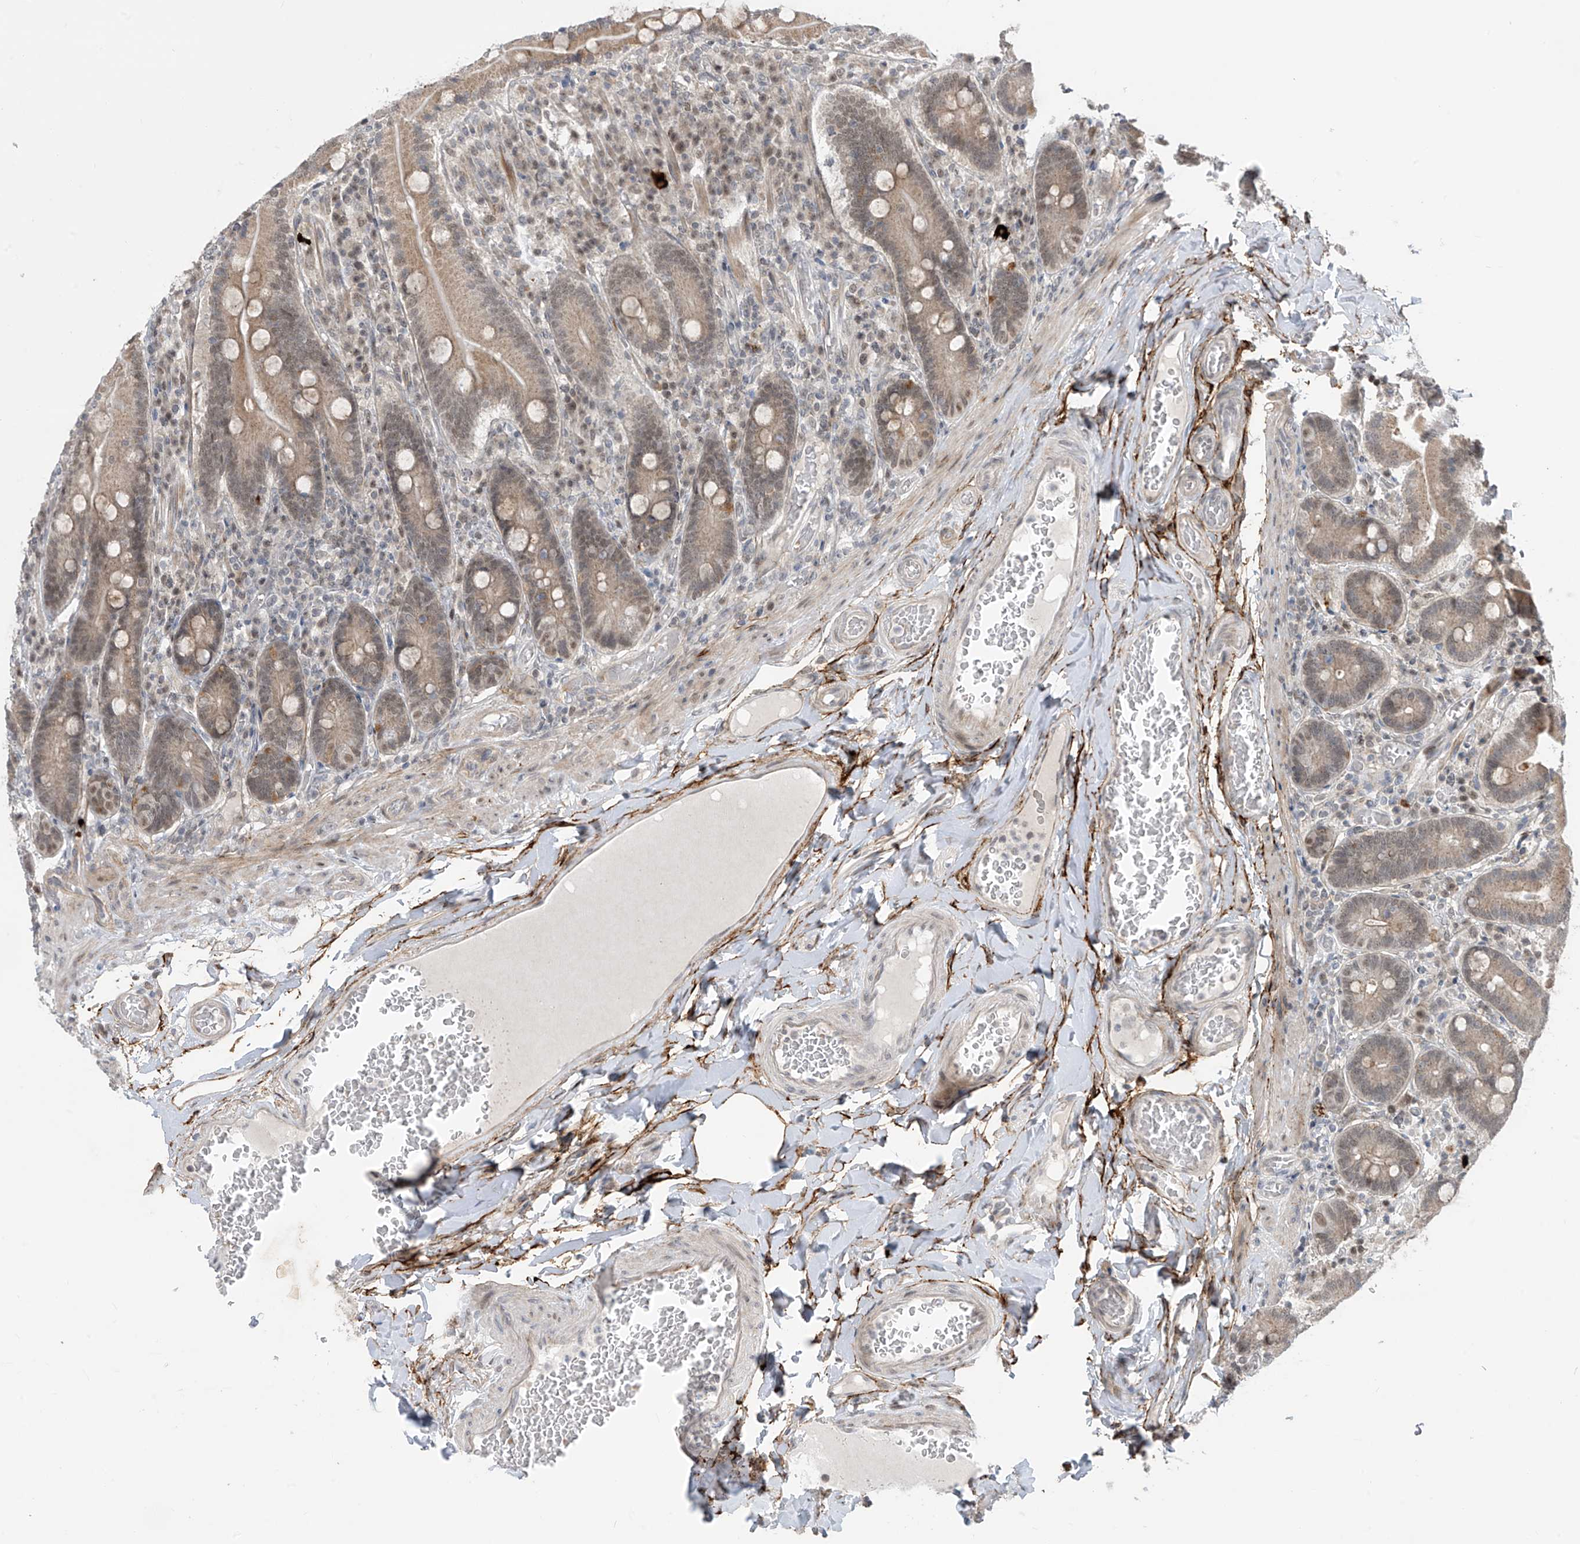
{"staining": {"intensity": "moderate", "quantity": ">75%", "location": "cytoplasmic/membranous,nuclear"}, "tissue": "duodenum", "cell_type": "Glandular cells", "image_type": "normal", "snomed": [{"axis": "morphology", "description": "Normal tissue, NOS"}, {"axis": "topography", "description": "Duodenum"}], "caption": "Protein staining of normal duodenum reveals moderate cytoplasmic/membranous,nuclear expression in about >75% of glandular cells. (DAB IHC, brown staining for protein, blue staining for nuclei).", "gene": "LAGE3", "patient": {"sex": "female", "age": 62}}